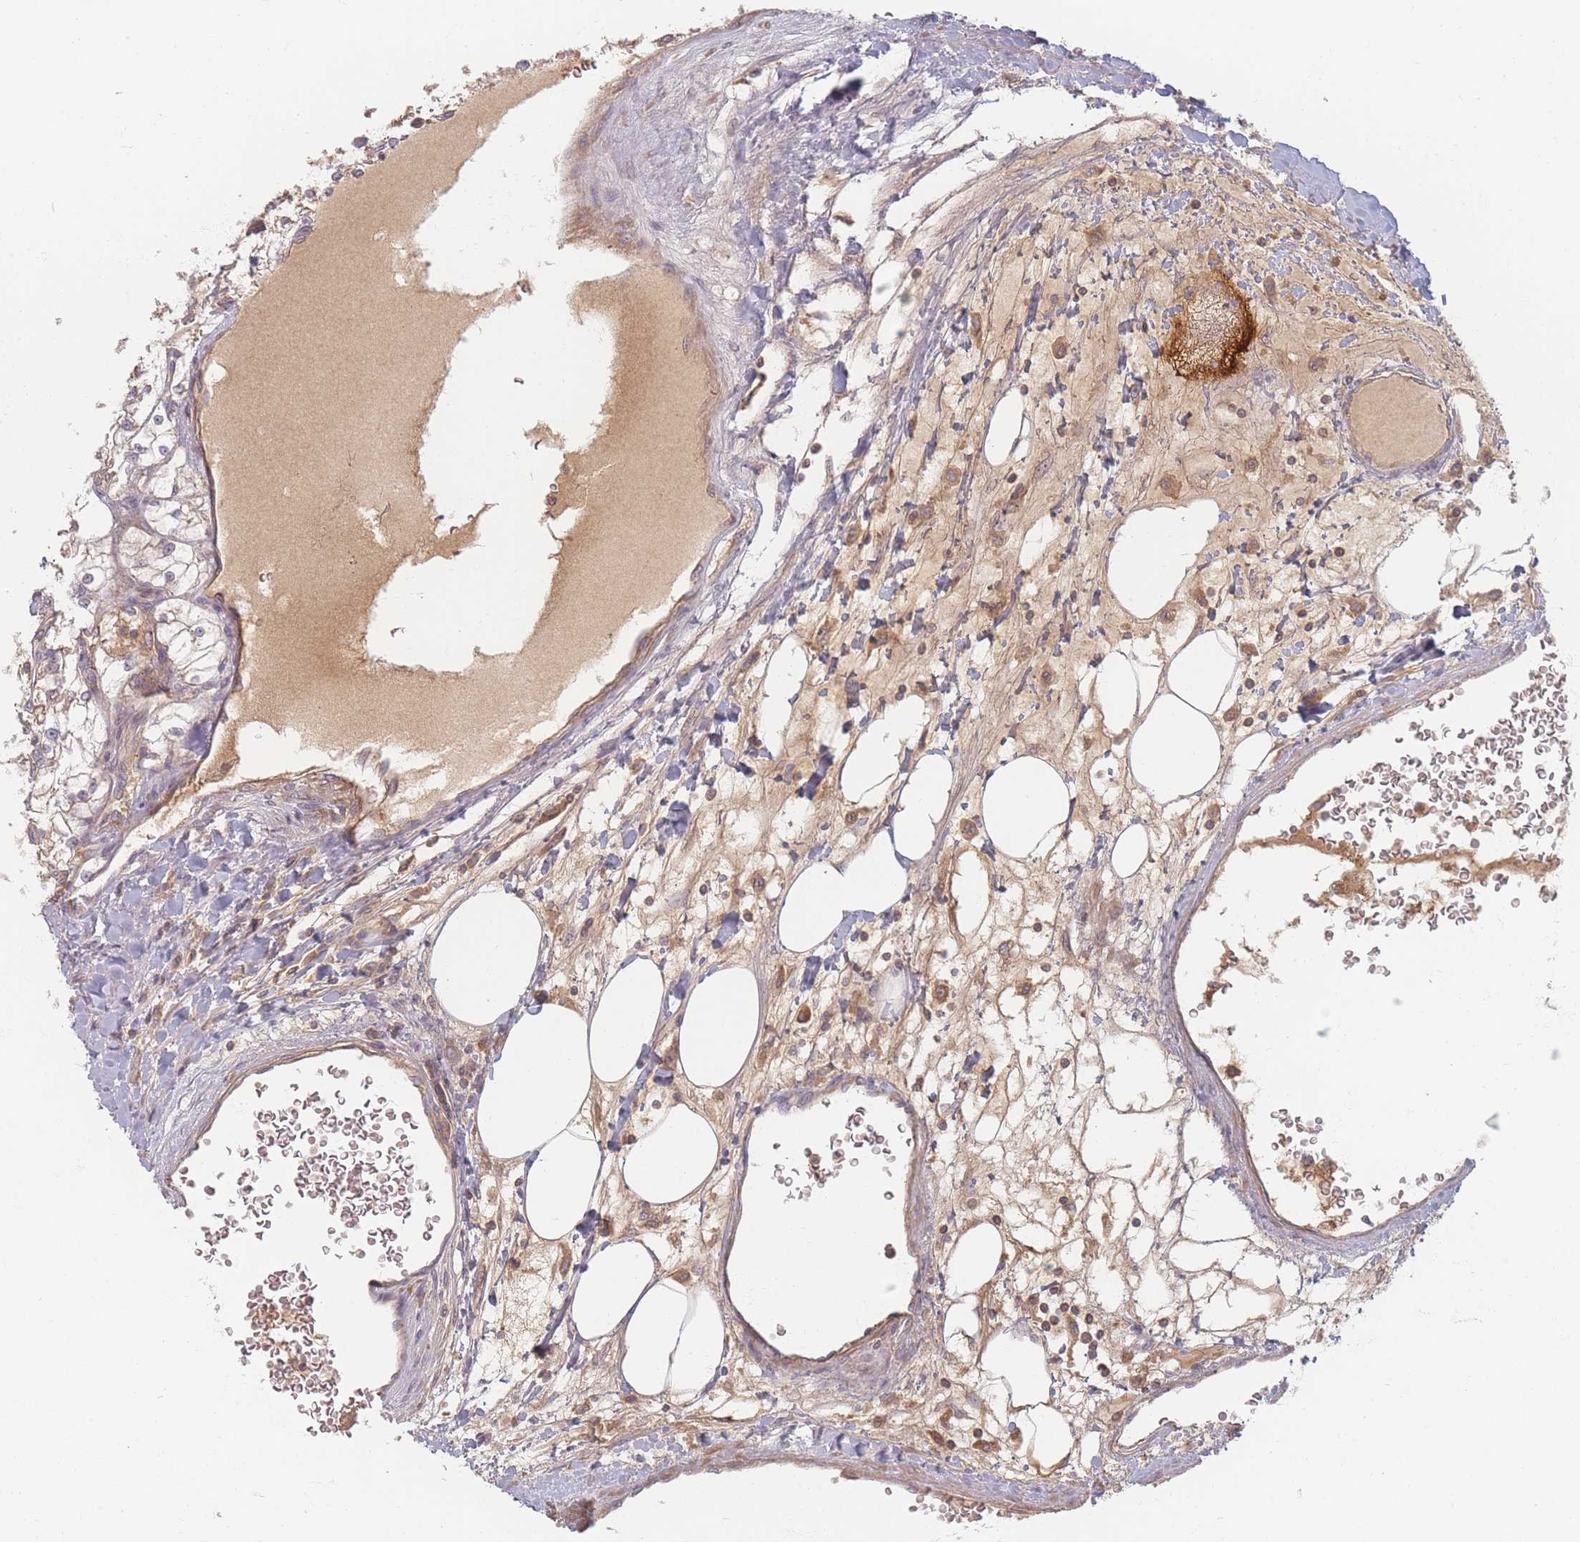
{"staining": {"intensity": "moderate", "quantity": ">75%", "location": "cytoplasmic/membranous"}, "tissue": "renal cancer", "cell_type": "Tumor cells", "image_type": "cancer", "snomed": [{"axis": "morphology", "description": "Adenocarcinoma, NOS"}, {"axis": "topography", "description": "Kidney"}], "caption": "Human adenocarcinoma (renal) stained with a protein marker shows moderate staining in tumor cells.", "gene": "SLC35F3", "patient": {"sex": "male", "age": 80}}